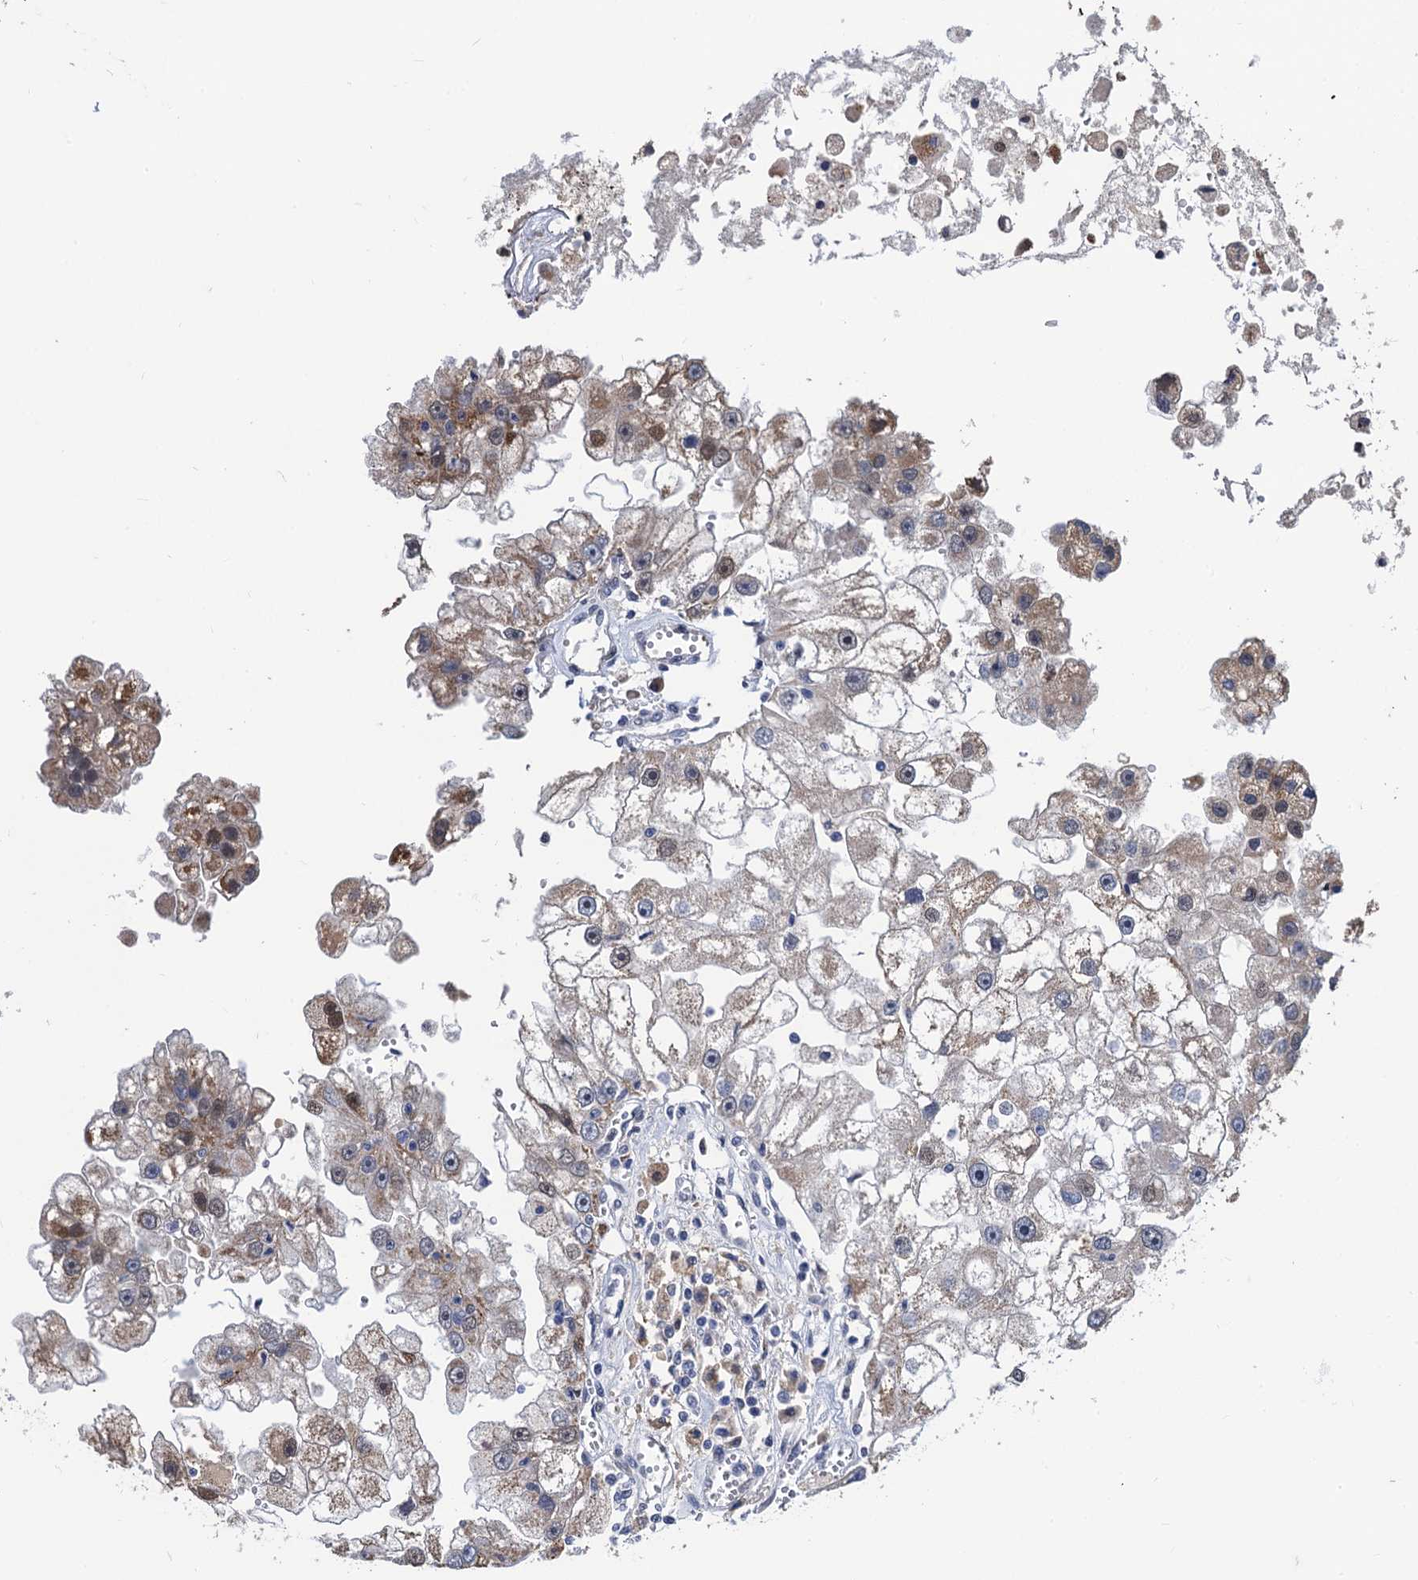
{"staining": {"intensity": "moderate", "quantity": "<25%", "location": "cytoplasmic/membranous"}, "tissue": "renal cancer", "cell_type": "Tumor cells", "image_type": "cancer", "snomed": [{"axis": "morphology", "description": "Adenocarcinoma, NOS"}, {"axis": "topography", "description": "Kidney"}], "caption": "Human renal cancer stained with a protein marker exhibits moderate staining in tumor cells.", "gene": "TSEN34", "patient": {"sex": "male", "age": 63}}